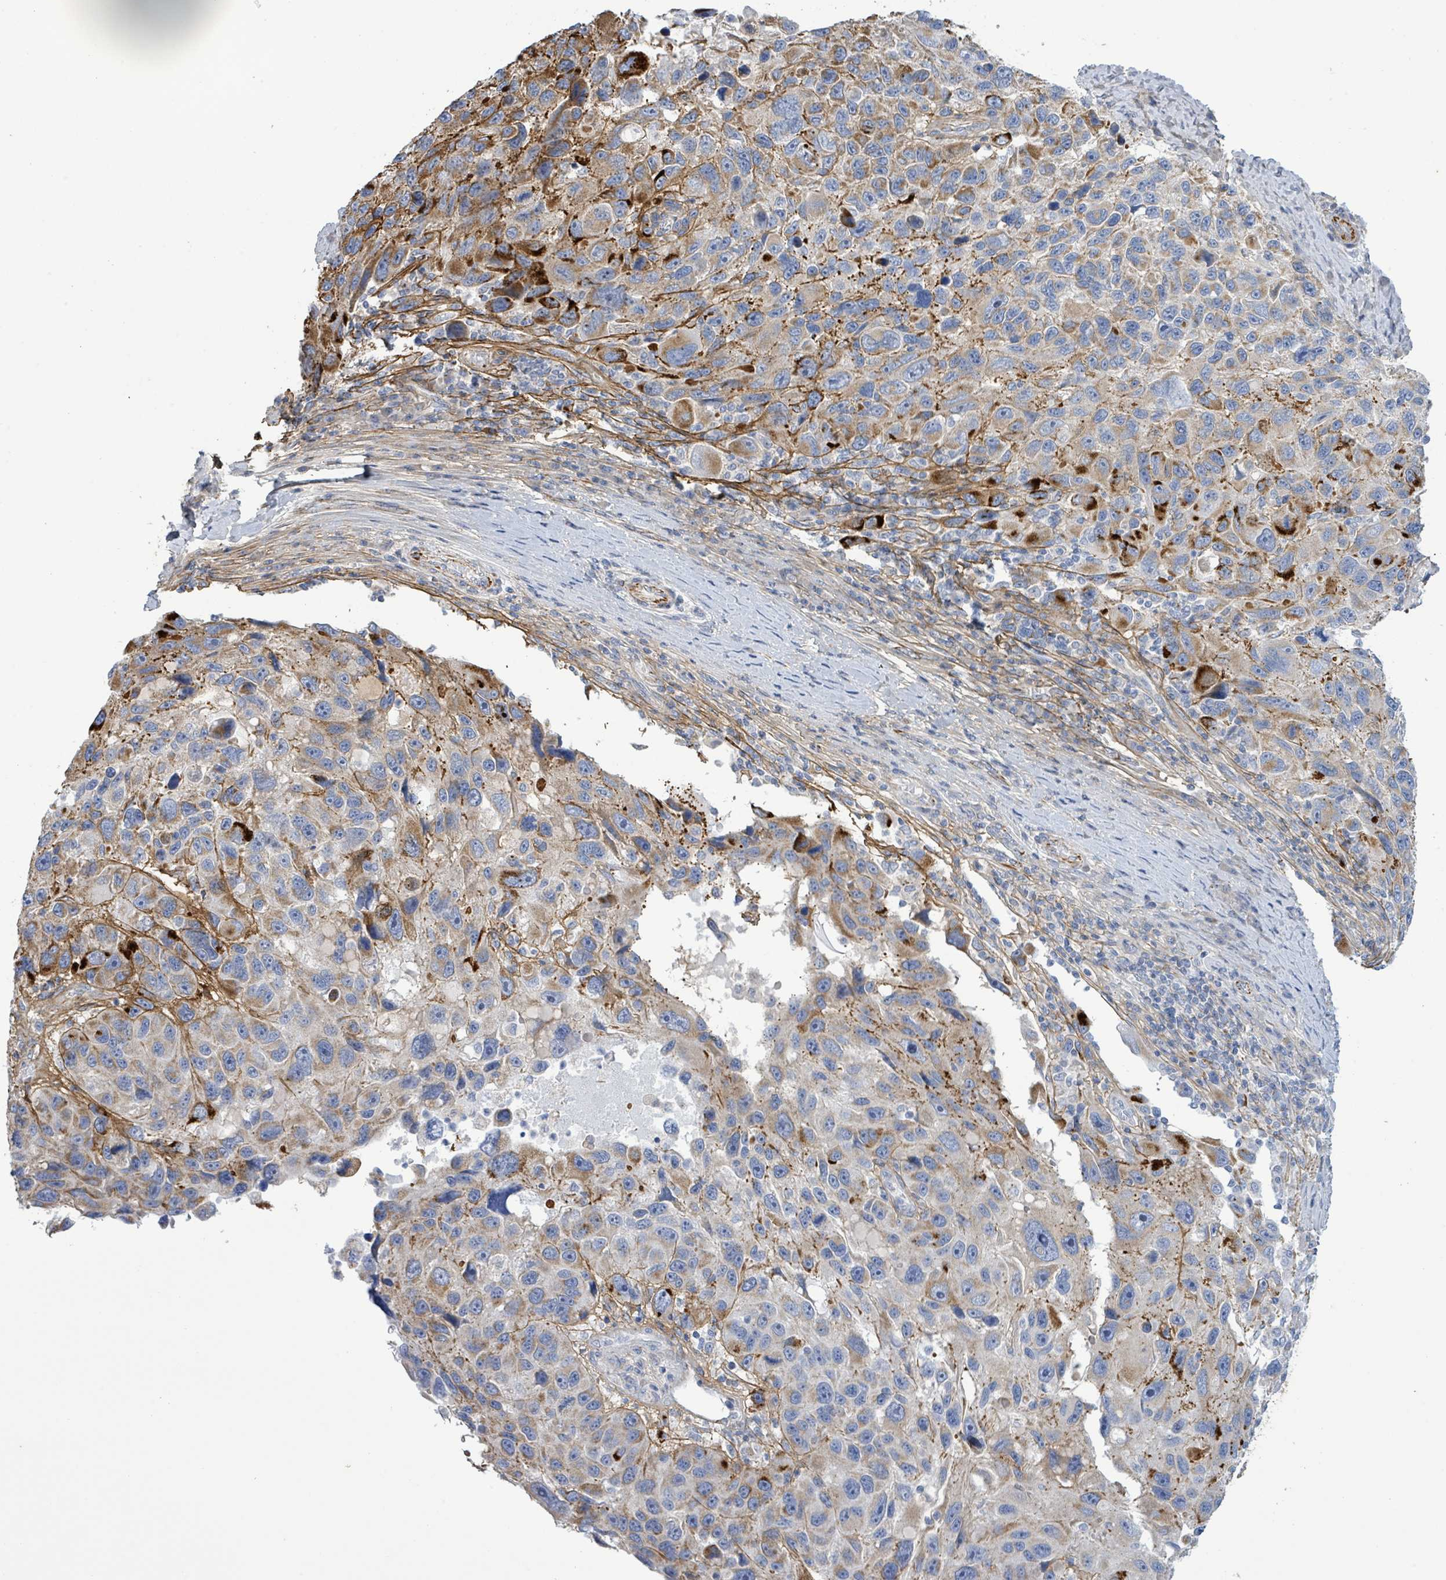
{"staining": {"intensity": "strong", "quantity": "<25%", "location": "cytoplasmic/membranous"}, "tissue": "melanoma", "cell_type": "Tumor cells", "image_type": "cancer", "snomed": [{"axis": "morphology", "description": "Malignant melanoma, NOS"}, {"axis": "topography", "description": "Skin"}], "caption": "Protein analysis of malignant melanoma tissue reveals strong cytoplasmic/membranous expression in about <25% of tumor cells.", "gene": "ALG12", "patient": {"sex": "male", "age": 53}}